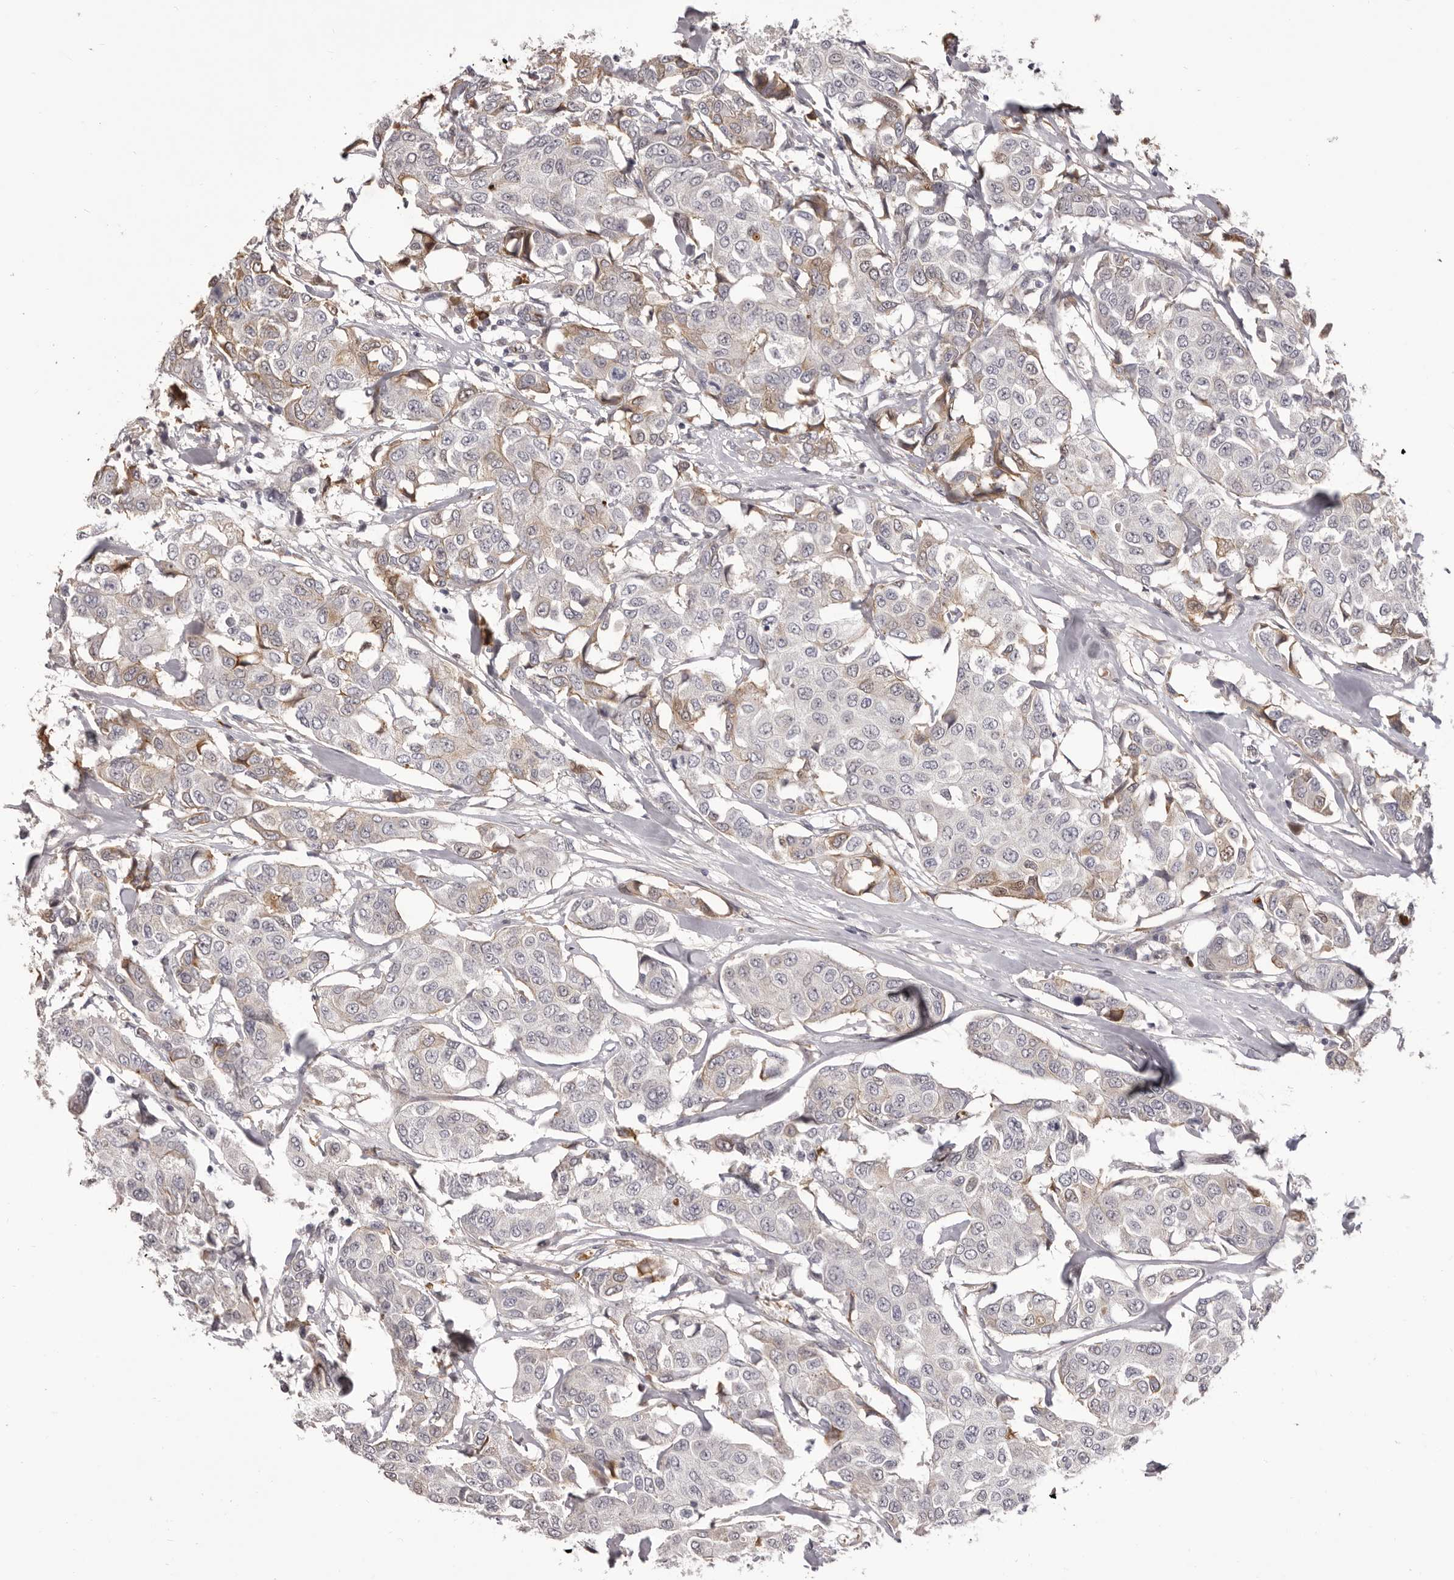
{"staining": {"intensity": "weak", "quantity": "<25%", "location": "cytoplasmic/membranous"}, "tissue": "breast cancer", "cell_type": "Tumor cells", "image_type": "cancer", "snomed": [{"axis": "morphology", "description": "Duct carcinoma"}, {"axis": "topography", "description": "Breast"}], "caption": "An immunohistochemistry photomicrograph of breast cancer is shown. There is no staining in tumor cells of breast cancer. The staining is performed using DAB brown chromogen with nuclei counter-stained in using hematoxylin.", "gene": "OTUD3", "patient": {"sex": "female", "age": 80}}